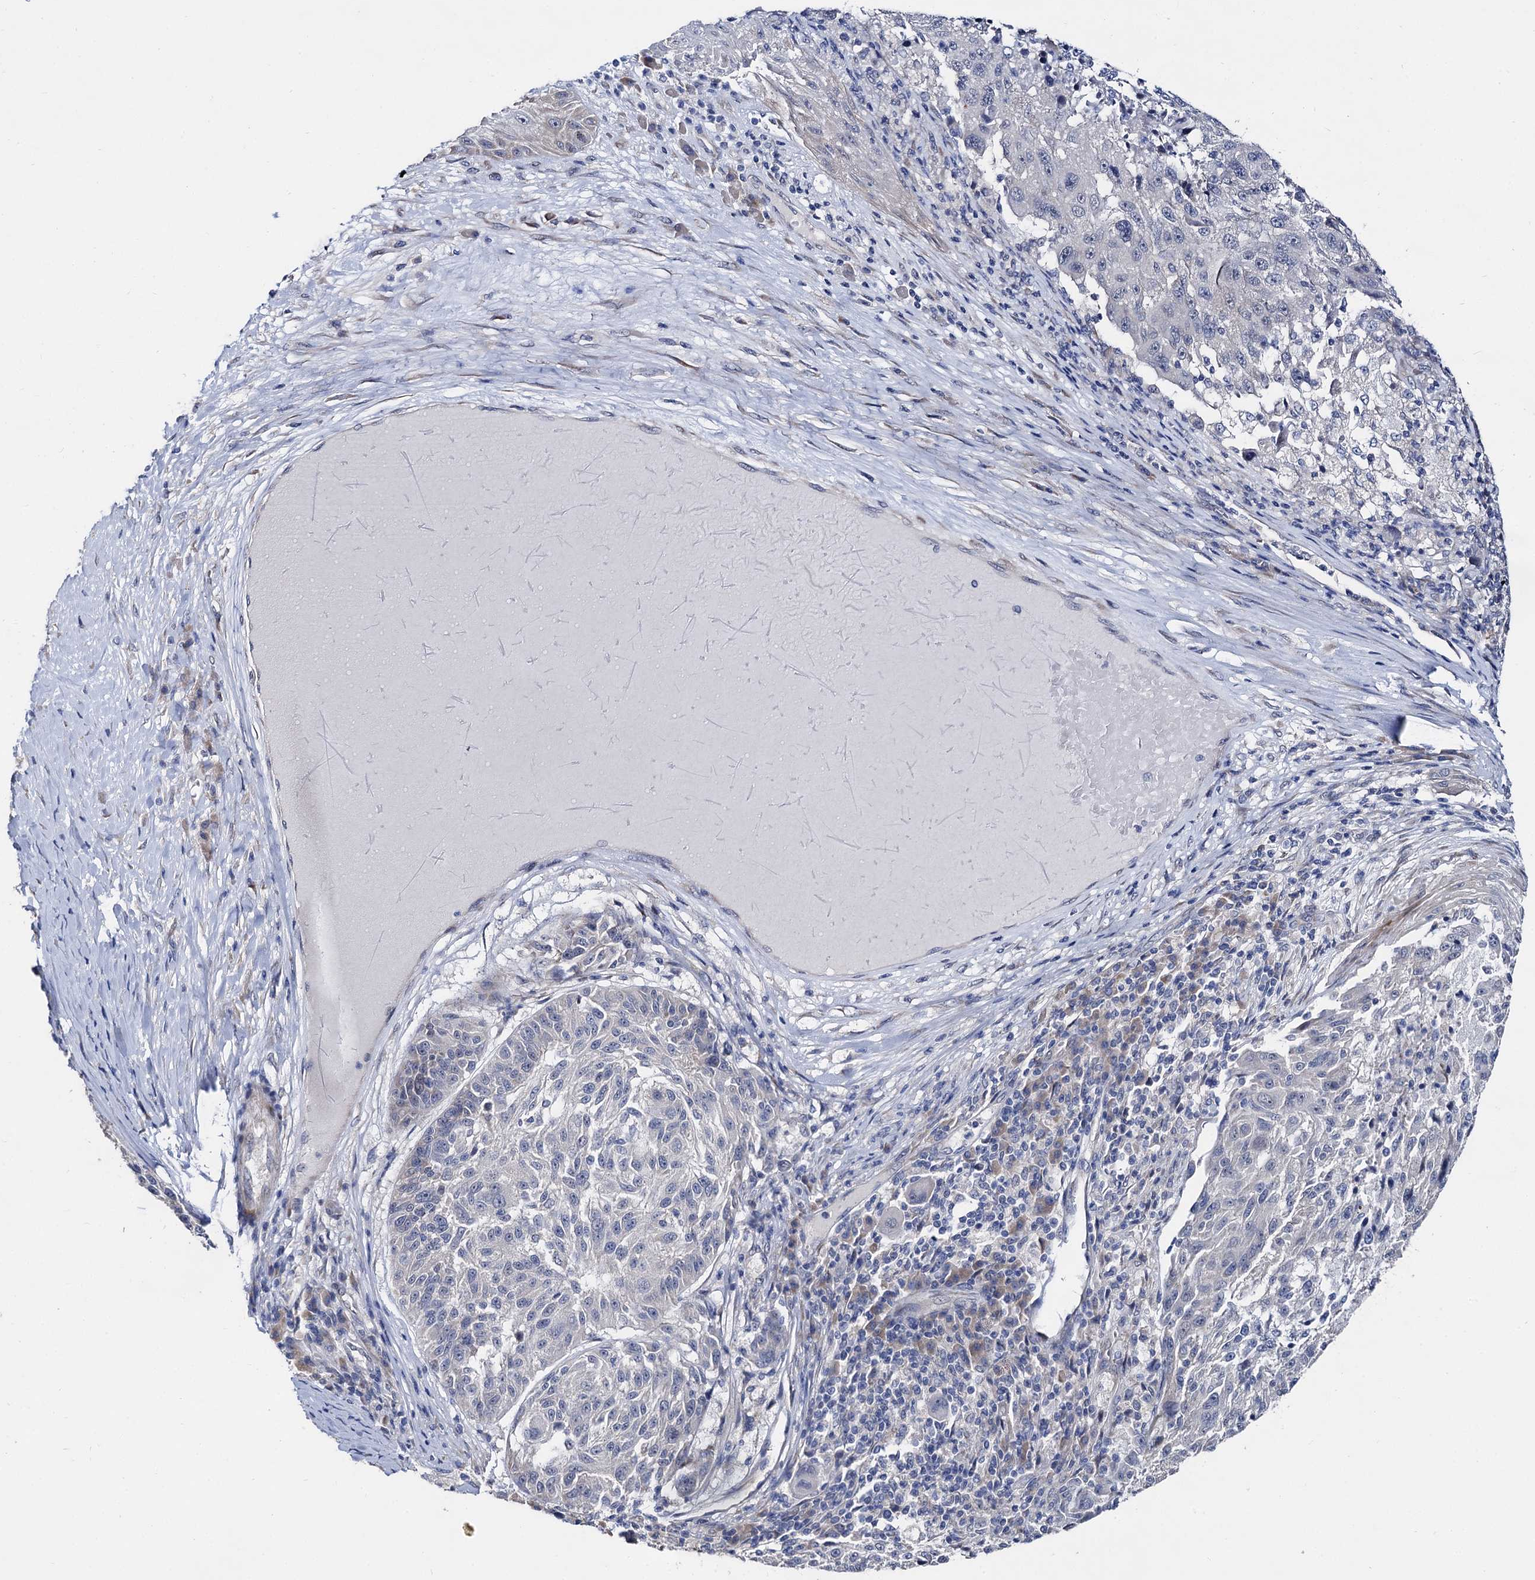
{"staining": {"intensity": "negative", "quantity": "none", "location": "none"}, "tissue": "melanoma", "cell_type": "Tumor cells", "image_type": "cancer", "snomed": [{"axis": "morphology", "description": "Malignant melanoma, NOS"}, {"axis": "topography", "description": "Skin"}], "caption": "The histopathology image displays no staining of tumor cells in melanoma.", "gene": "CAPRIN2", "patient": {"sex": "male", "age": 53}}